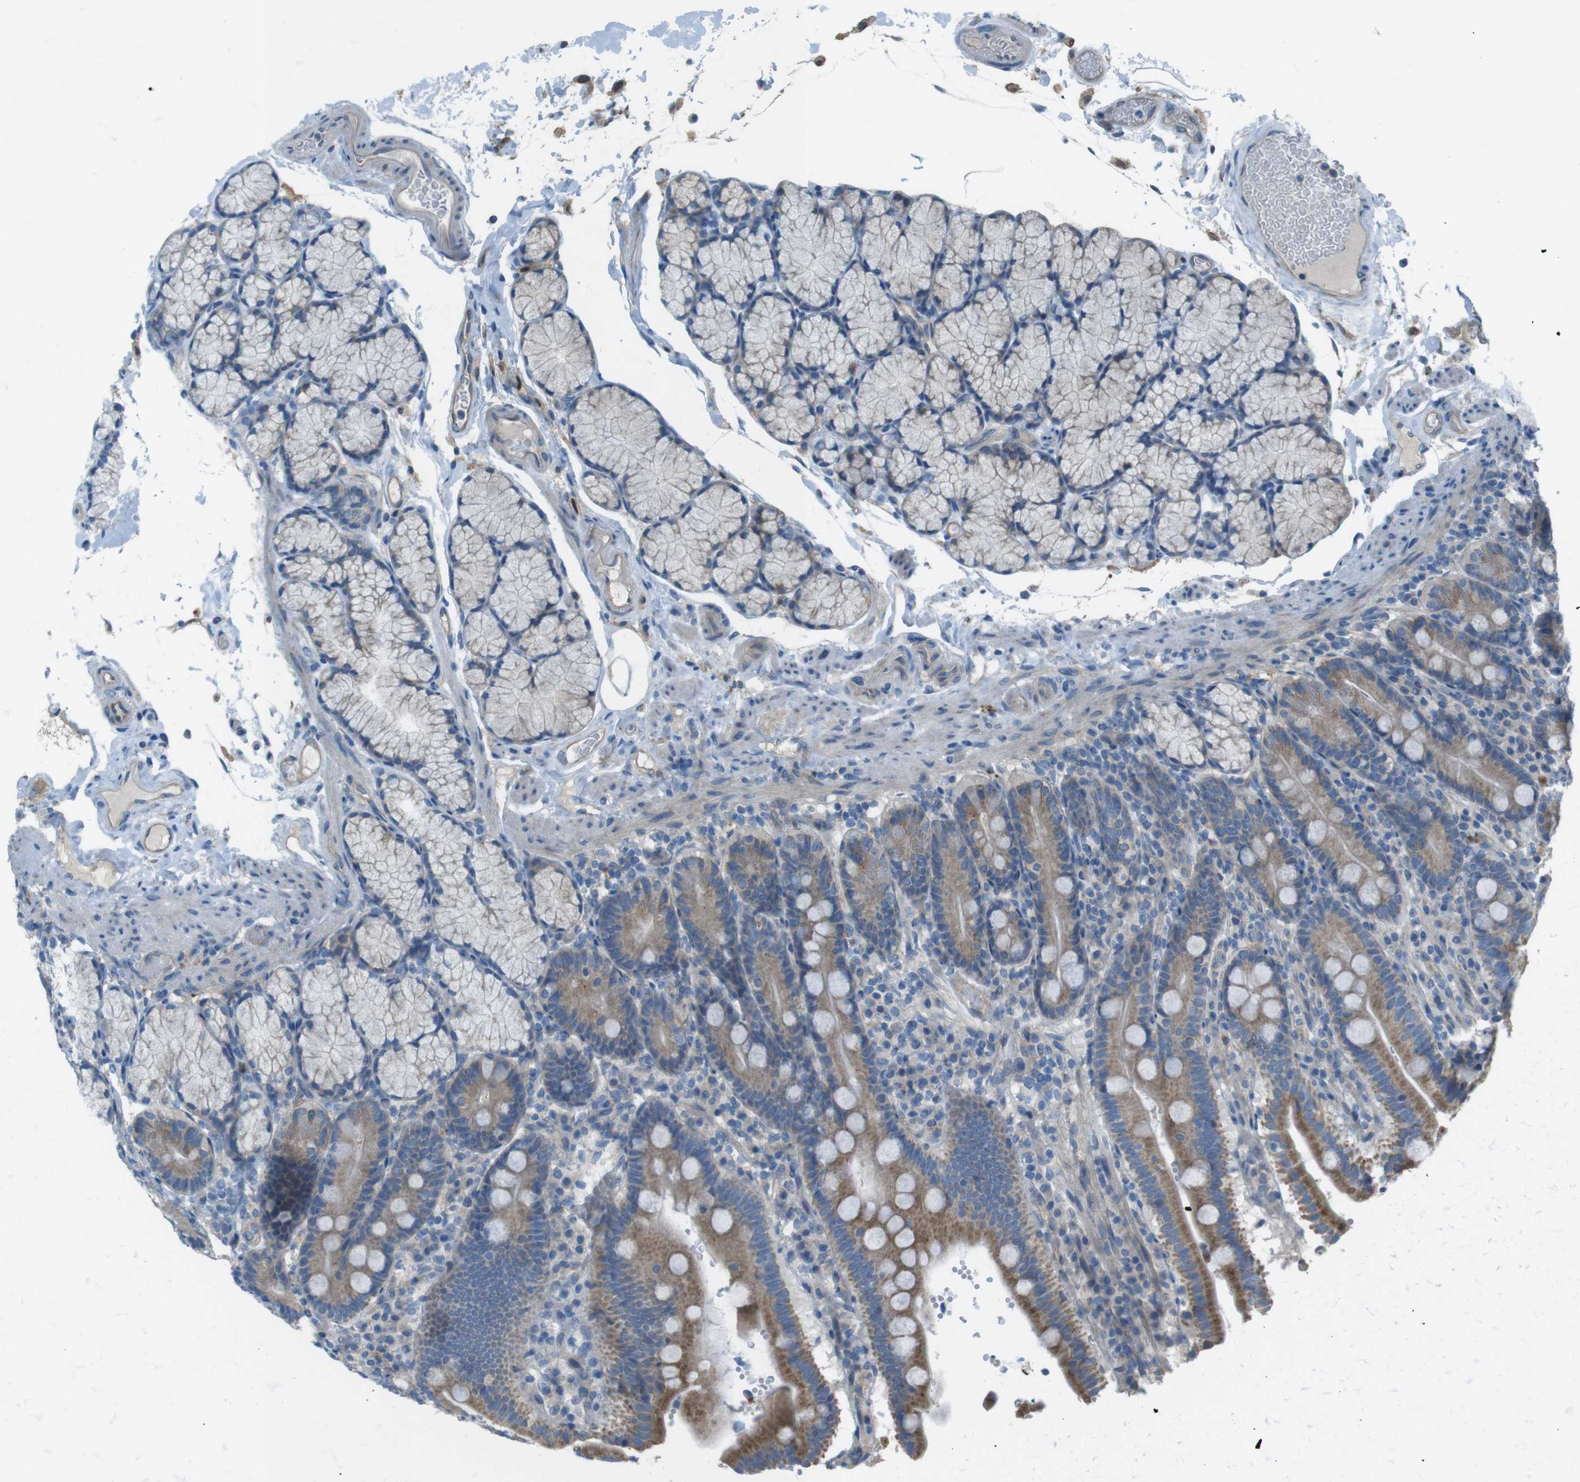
{"staining": {"intensity": "moderate", "quantity": ">75%", "location": "cytoplasmic/membranous"}, "tissue": "duodenum", "cell_type": "Glandular cells", "image_type": "normal", "snomed": [{"axis": "morphology", "description": "Normal tissue, NOS"}, {"axis": "topography", "description": "Small intestine, NOS"}], "caption": "Duodenum stained for a protein (brown) reveals moderate cytoplasmic/membranous positive expression in about >75% of glandular cells.", "gene": "TMEM41B", "patient": {"sex": "female", "age": 71}}